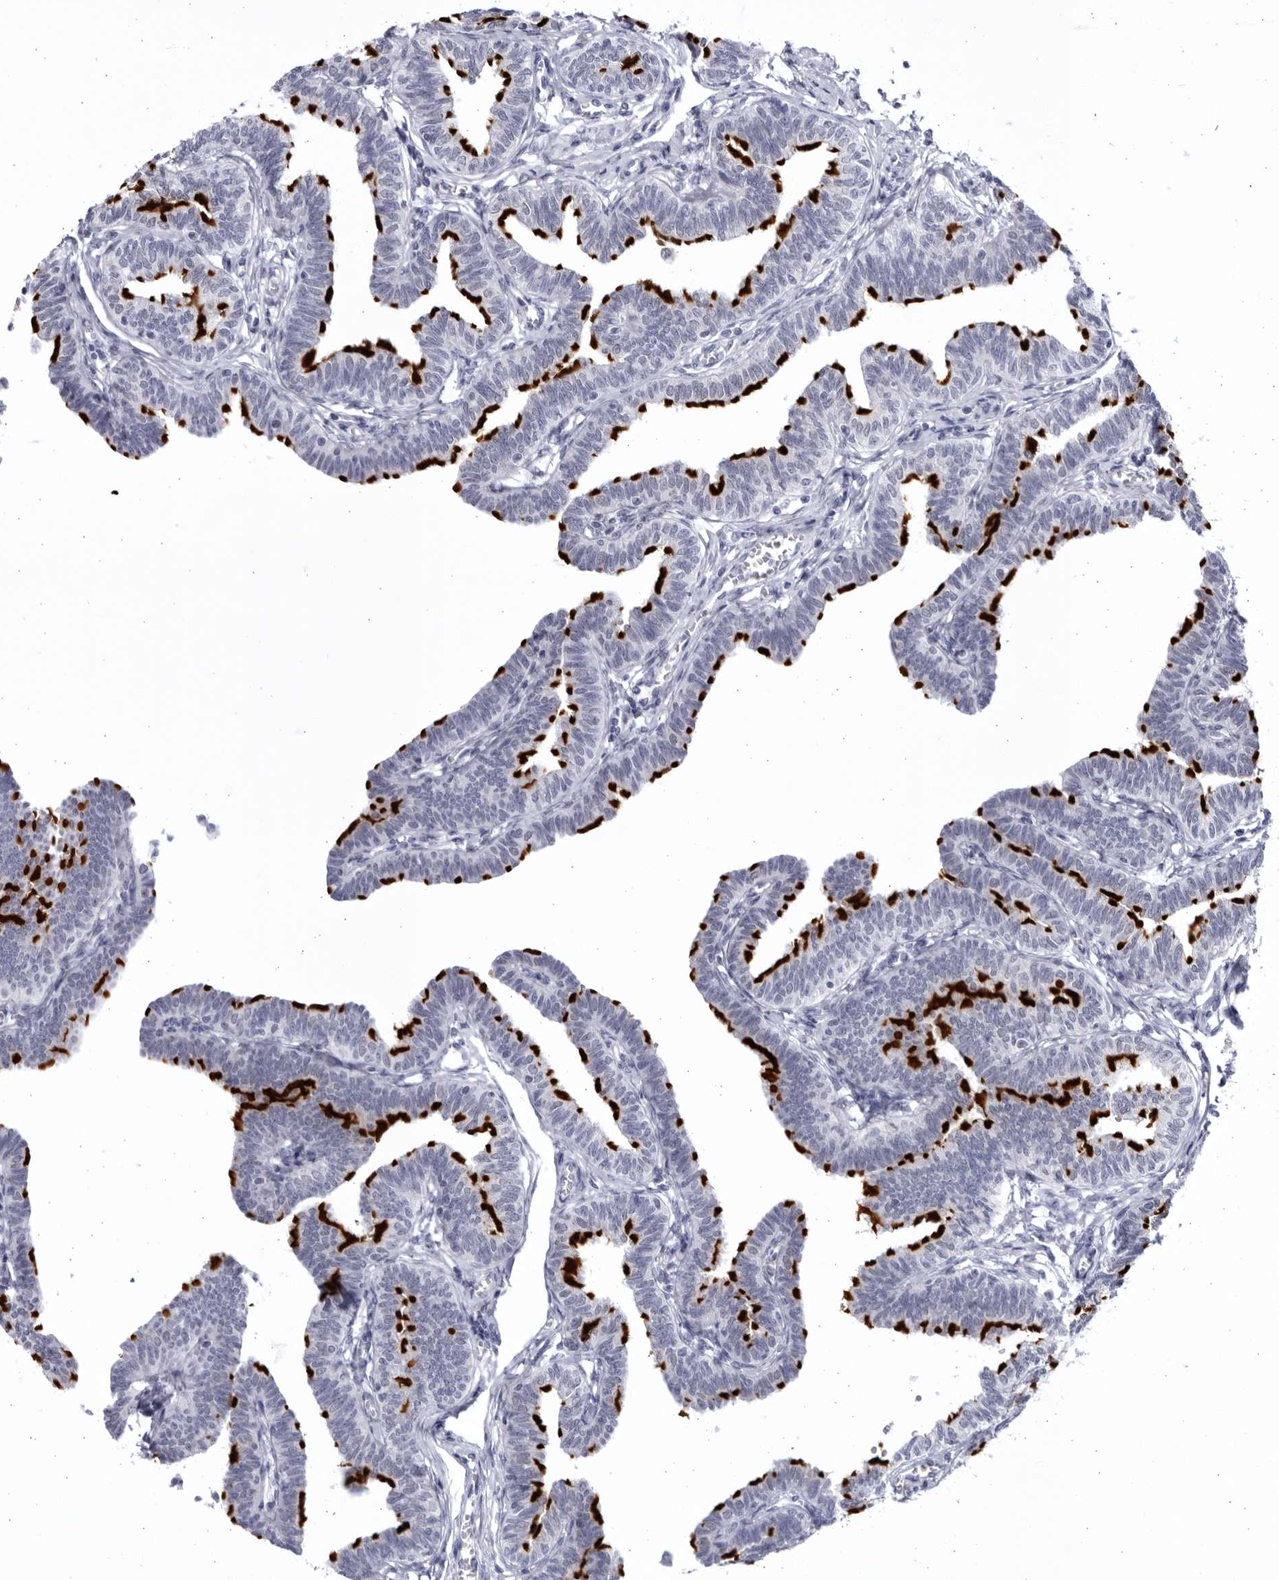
{"staining": {"intensity": "strong", "quantity": "25%-75%", "location": "cytoplasmic/membranous"}, "tissue": "fallopian tube", "cell_type": "Glandular cells", "image_type": "normal", "snomed": [{"axis": "morphology", "description": "Normal tissue, NOS"}, {"axis": "topography", "description": "Fallopian tube"}, {"axis": "topography", "description": "Ovary"}], "caption": "Fallopian tube stained for a protein displays strong cytoplasmic/membranous positivity in glandular cells. Ihc stains the protein of interest in brown and the nuclei are stained blue.", "gene": "CCDC181", "patient": {"sex": "female", "age": 23}}